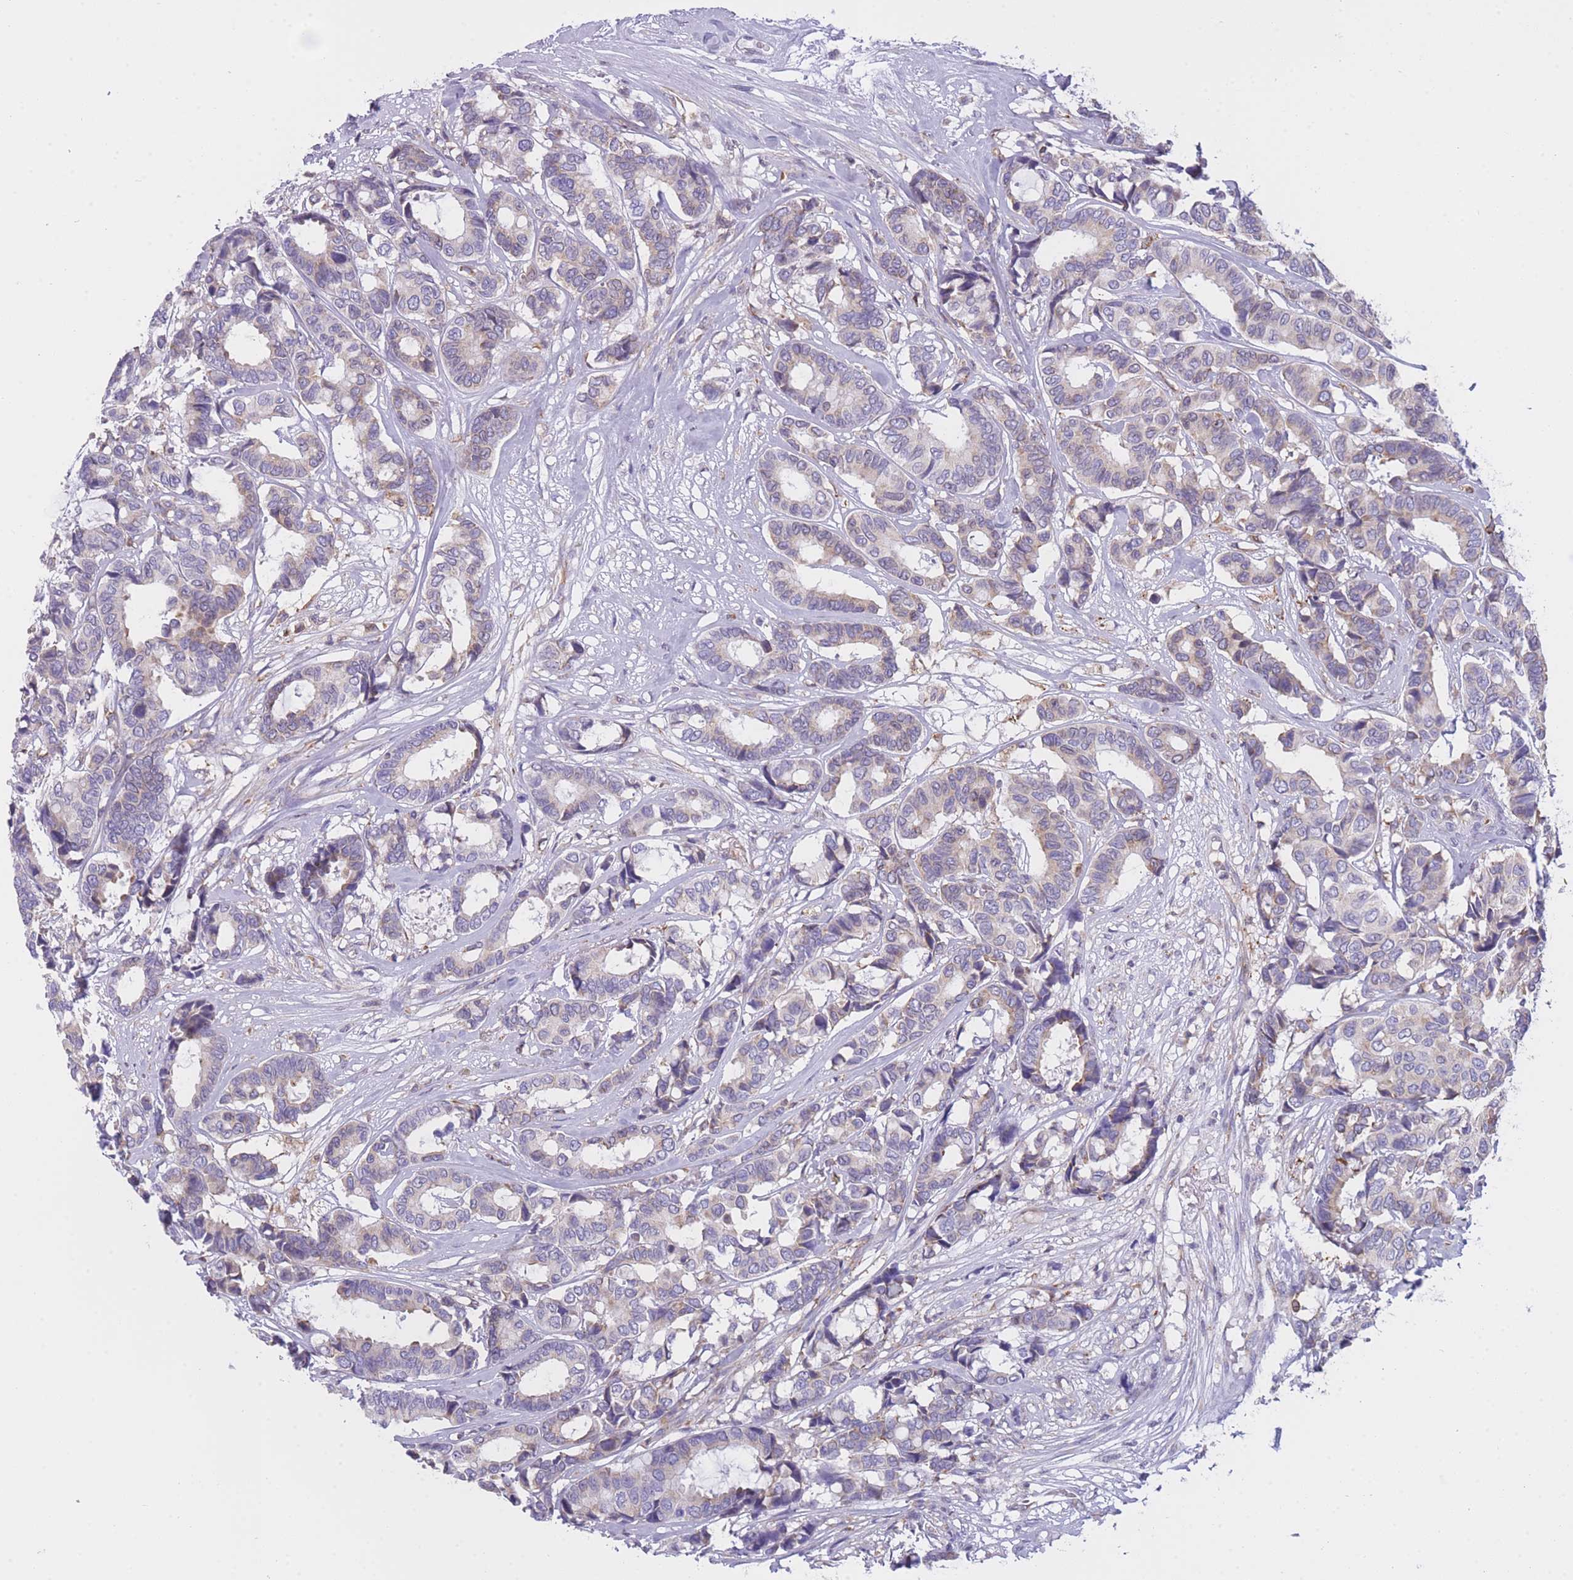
{"staining": {"intensity": "weak", "quantity": "25%-75%", "location": "cytoplasmic/membranous"}, "tissue": "breast cancer", "cell_type": "Tumor cells", "image_type": "cancer", "snomed": [{"axis": "morphology", "description": "Duct carcinoma"}, {"axis": "topography", "description": "Breast"}], "caption": "Immunohistochemistry of invasive ductal carcinoma (breast) demonstrates low levels of weak cytoplasmic/membranous staining in about 25%-75% of tumor cells.", "gene": "ZNF662", "patient": {"sex": "female", "age": 87}}